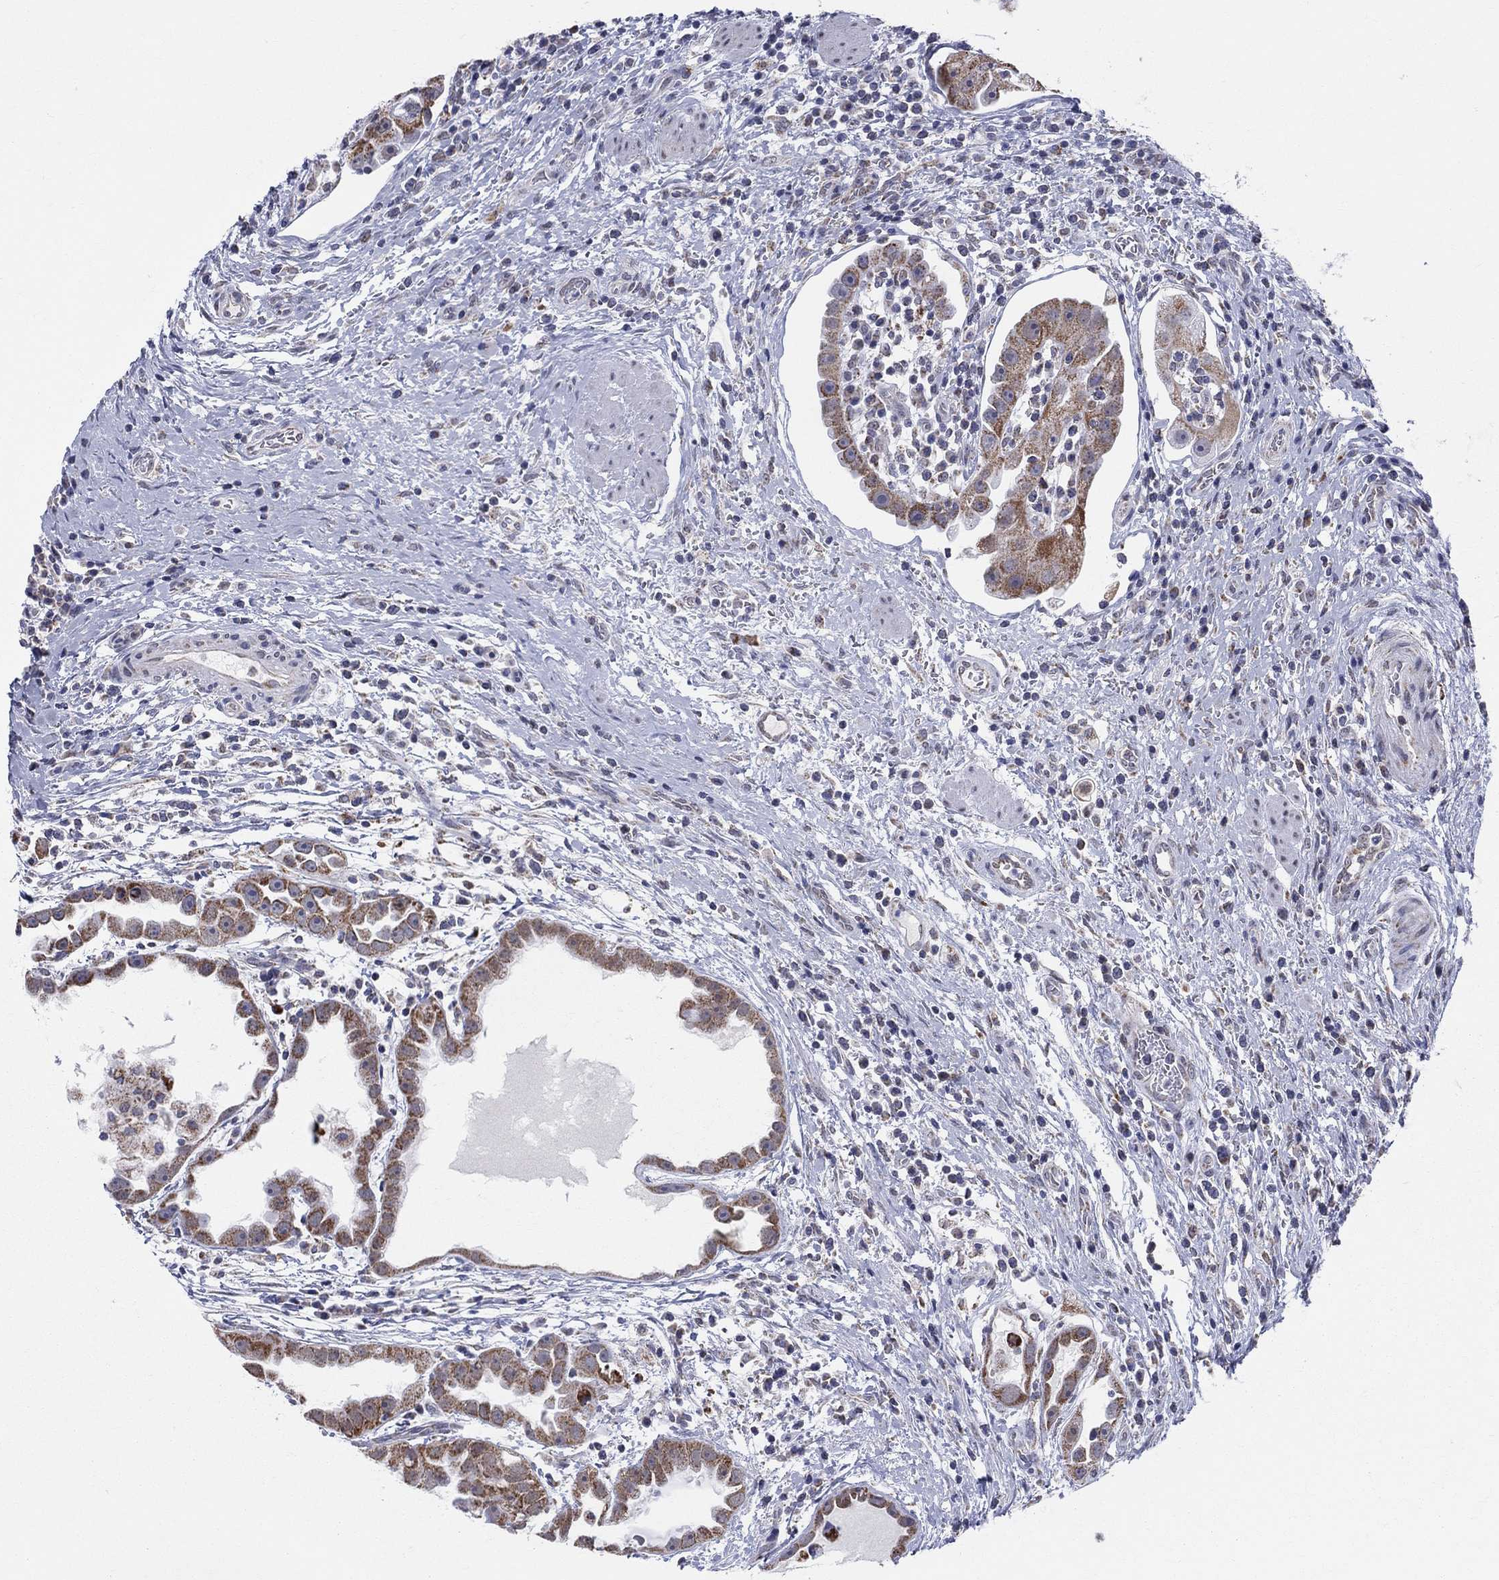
{"staining": {"intensity": "strong", "quantity": "25%-75%", "location": "cytoplasmic/membranous"}, "tissue": "urothelial cancer", "cell_type": "Tumor cells", "image_type": "cancer", "snomed": [{"axis": "morphology", "description": "Urothelial carcinoma, High grade"}, {"axis": "topography", "description": "Urinary bladder"}], "caption": "Immunohistochemical staining of urothelial cancer demonstrates high levels of strong cytoplasmic/membranous positivity in about 25%-75% of tumor cells. (DAB (3,3'-diaminobenzidine) = brown stain, brightfield microscopy at high magnification).", "gene": "KISS1R", "patient": {"sex": "female", "age": 41}}